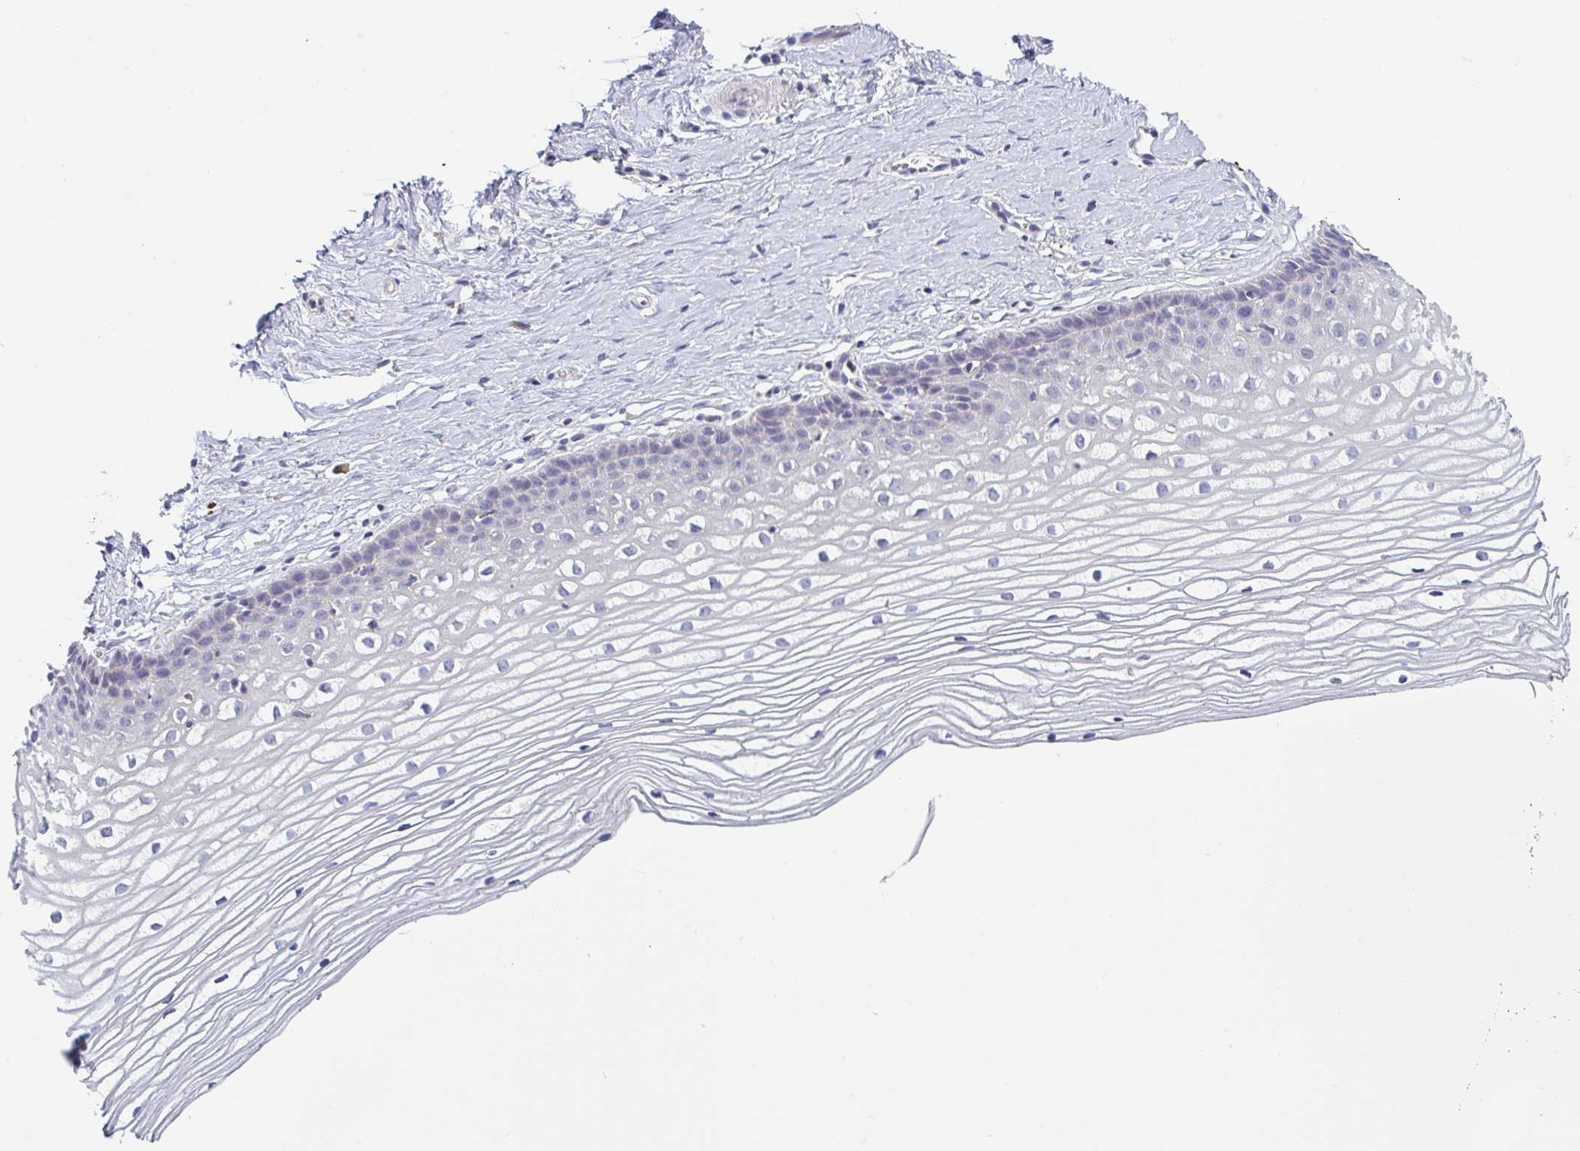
{"staining": {"intensity": "negative", "quantity": "none", "location": "none"}, "tissue": "cervix", "cell_type": "Glandular cells", "image_type": "normal", "snomed": [{"axis": "morphology", "description": "Normal tissue, NOS"}, {"axis": "topography", "description": "Cervix"}], "caption": "Glandular cells show no significant staining in benign cervix. (IHC, brightfield microscopy, high magnification).", "gene": "CD1E", "patient": {"sex": "female", "age": 40}}